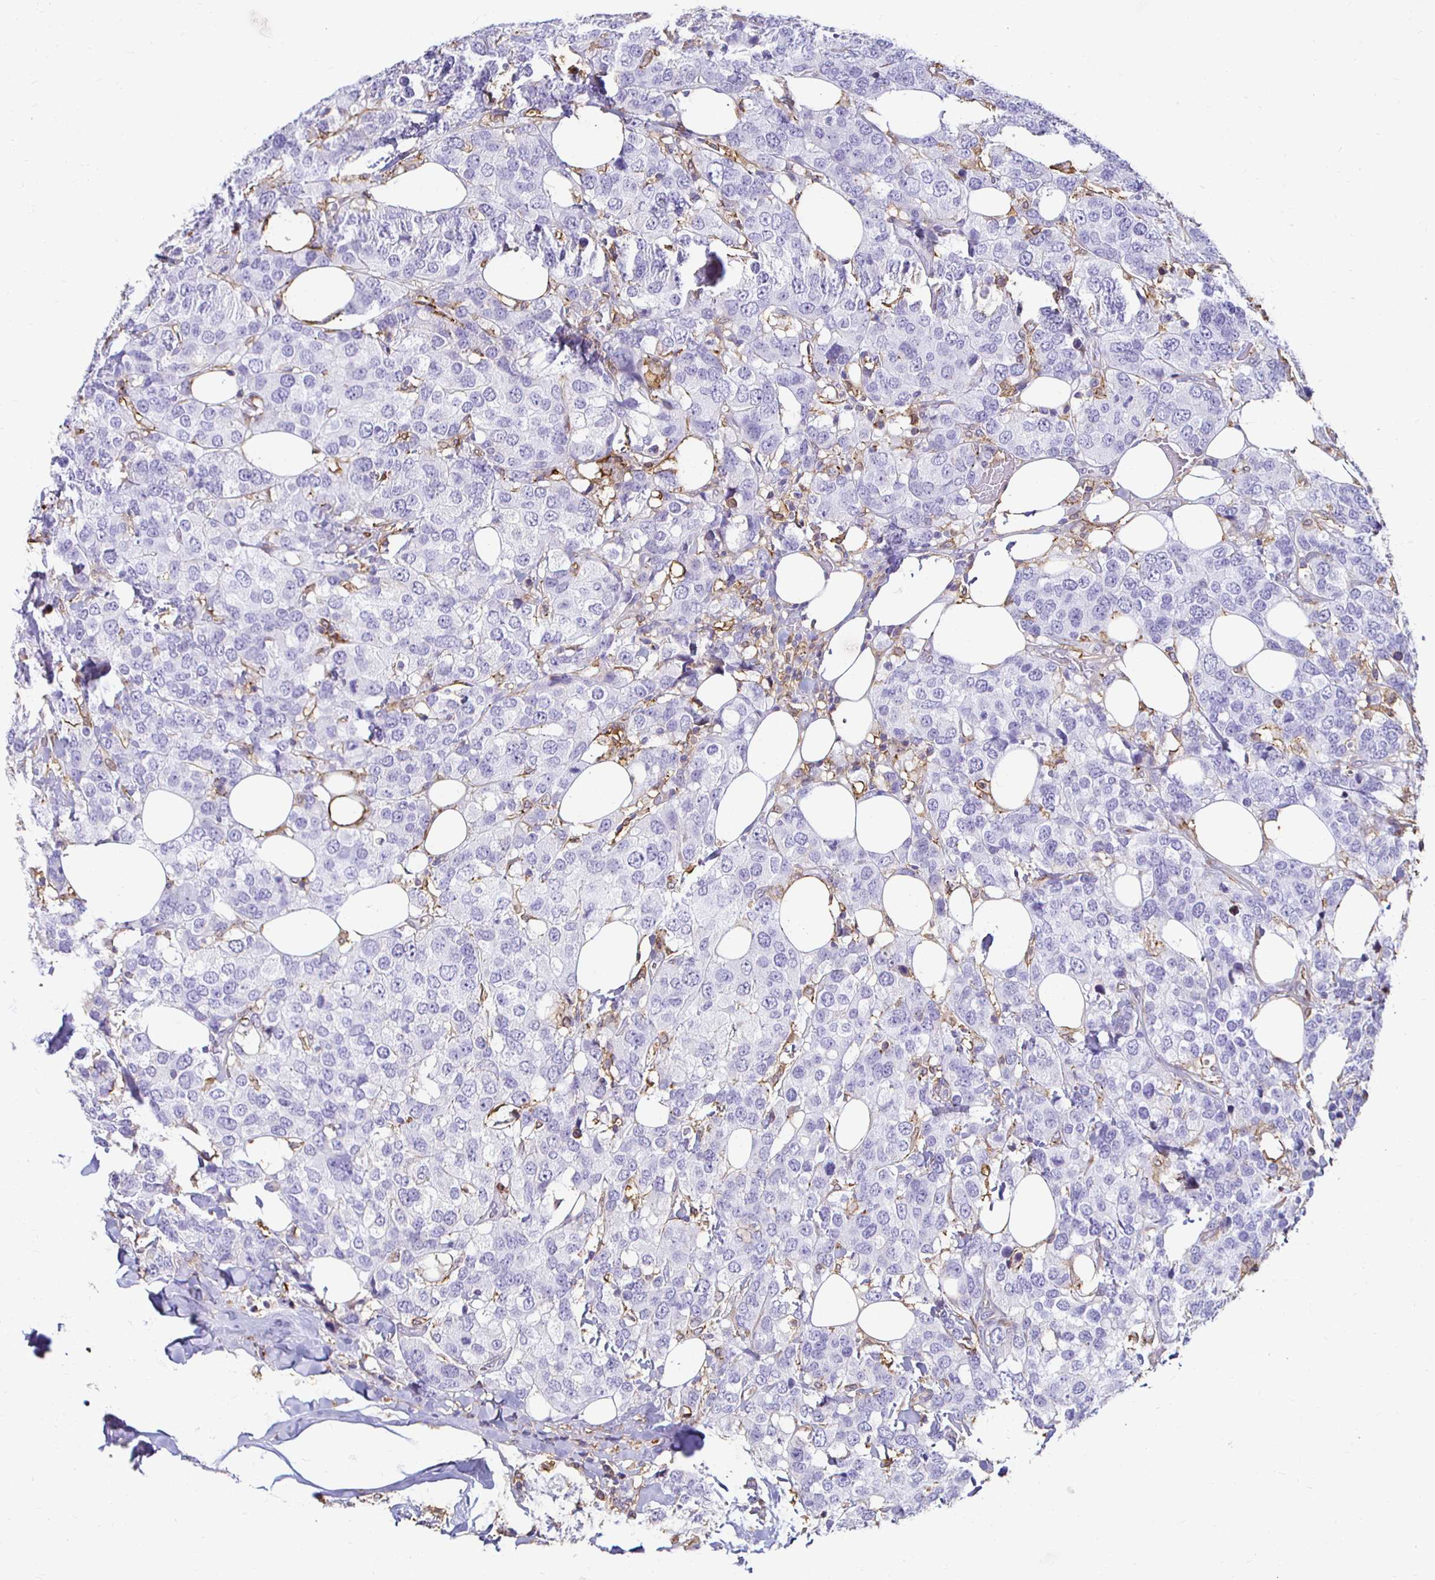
{"staining": {"intensity": "negative", "quantity": "none", "location": "none"}, "tissue": "breast cancer", "cell_type": "Tumor cells", "image_type": "cancer", "snomed": [{"axis": "morphology", "description": "Lobular carcinoma"}, {"axis": "topography", "description": "Breast"}], "caption": "DAB (3,3'-diaminobenzidine) immunohistochemical staining of lobular carcinoma (breast) shows no significant staining in tumor cells. The staining is performed using DAB (3,3'-diaminobenzidine) brown chromogen with nuclei counter-stained in using hematoxylin.", "gene": "TAS1R3", "patient": {"sex": "female", "age": 59}}